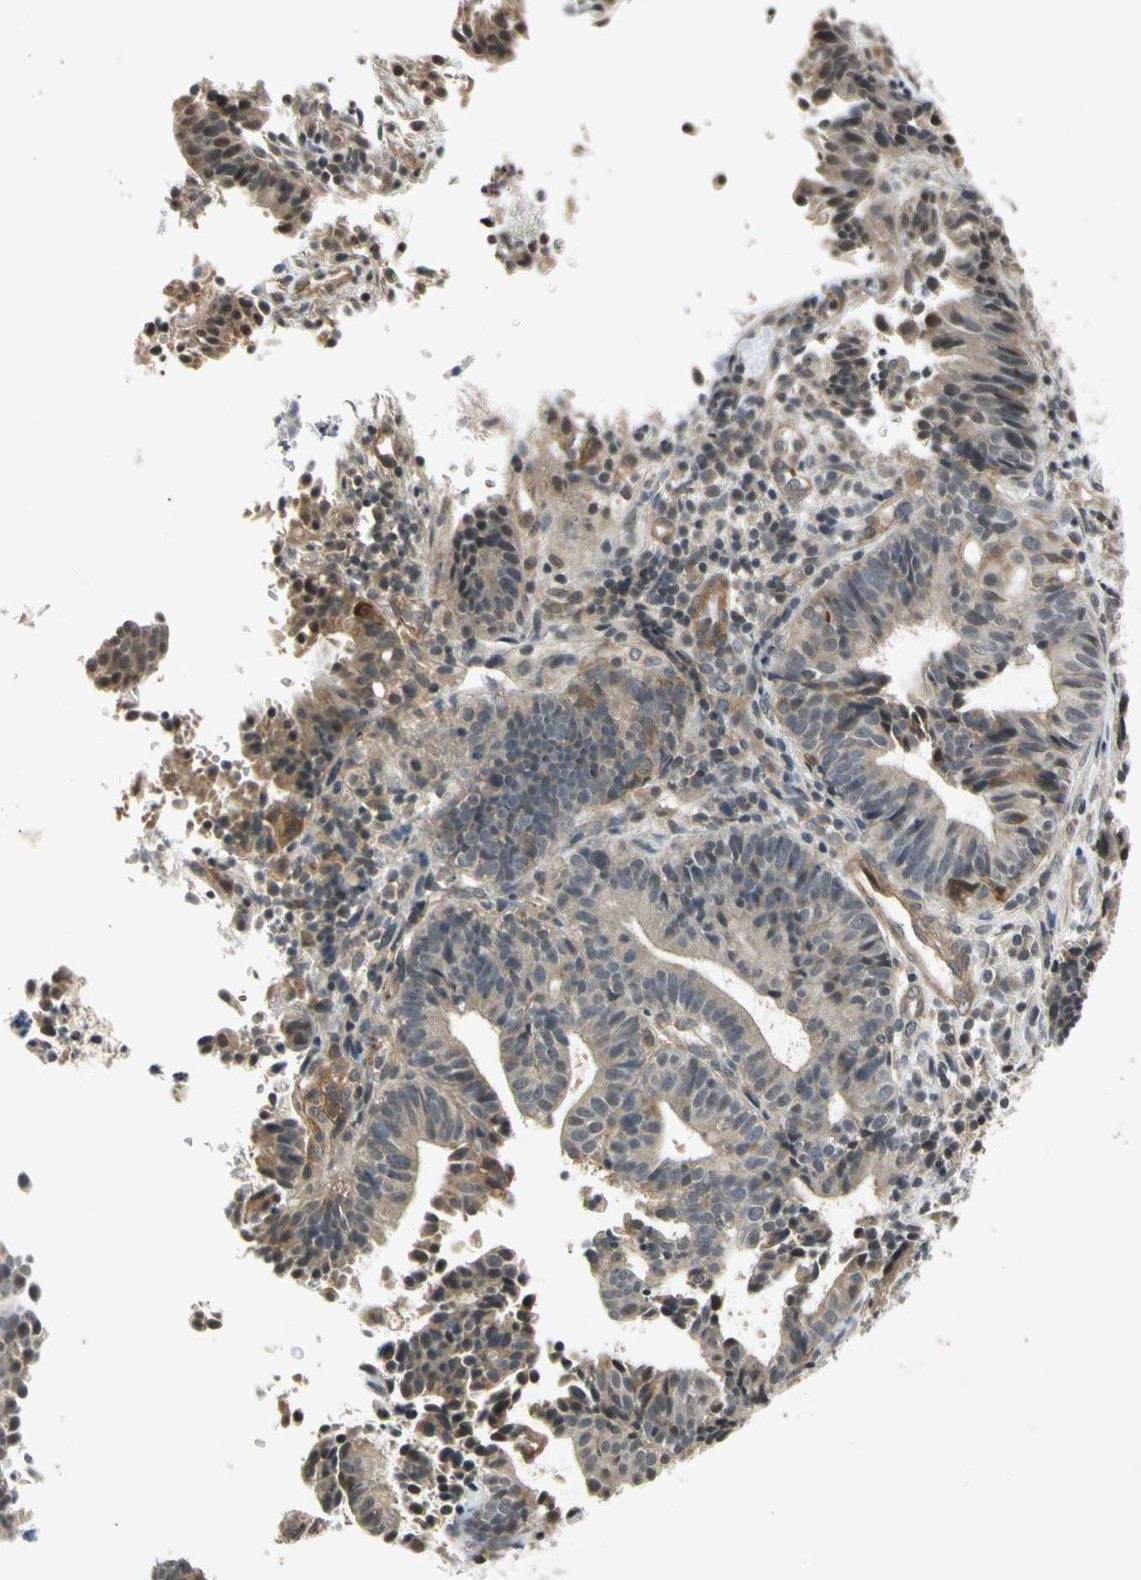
{"staining": {"intensity": "weak", "quantity": "25%-75%", "location": "cytoplasmic/membranous"}, "tissue": "endometrial cancer", "cell_type": "Tumor cells", "image_type": "cancer", "snomed": [{"axis": "morphology", "description": "Adenocarcinoma, NOS"}, {"axis": "topography", "description": "Uterus"}], "caption": "The image demonstrates a brown stain indicating the presence of a protein in the cytoplasmic/membranous of tumor cells in endometrial cancer. (Stains: DAB in brown, nuclei in blue, Microscopy: brightfield microscopy at high magnification).", "gene": "EFNB2", "patient": {"sex": "female", "age": 83}}